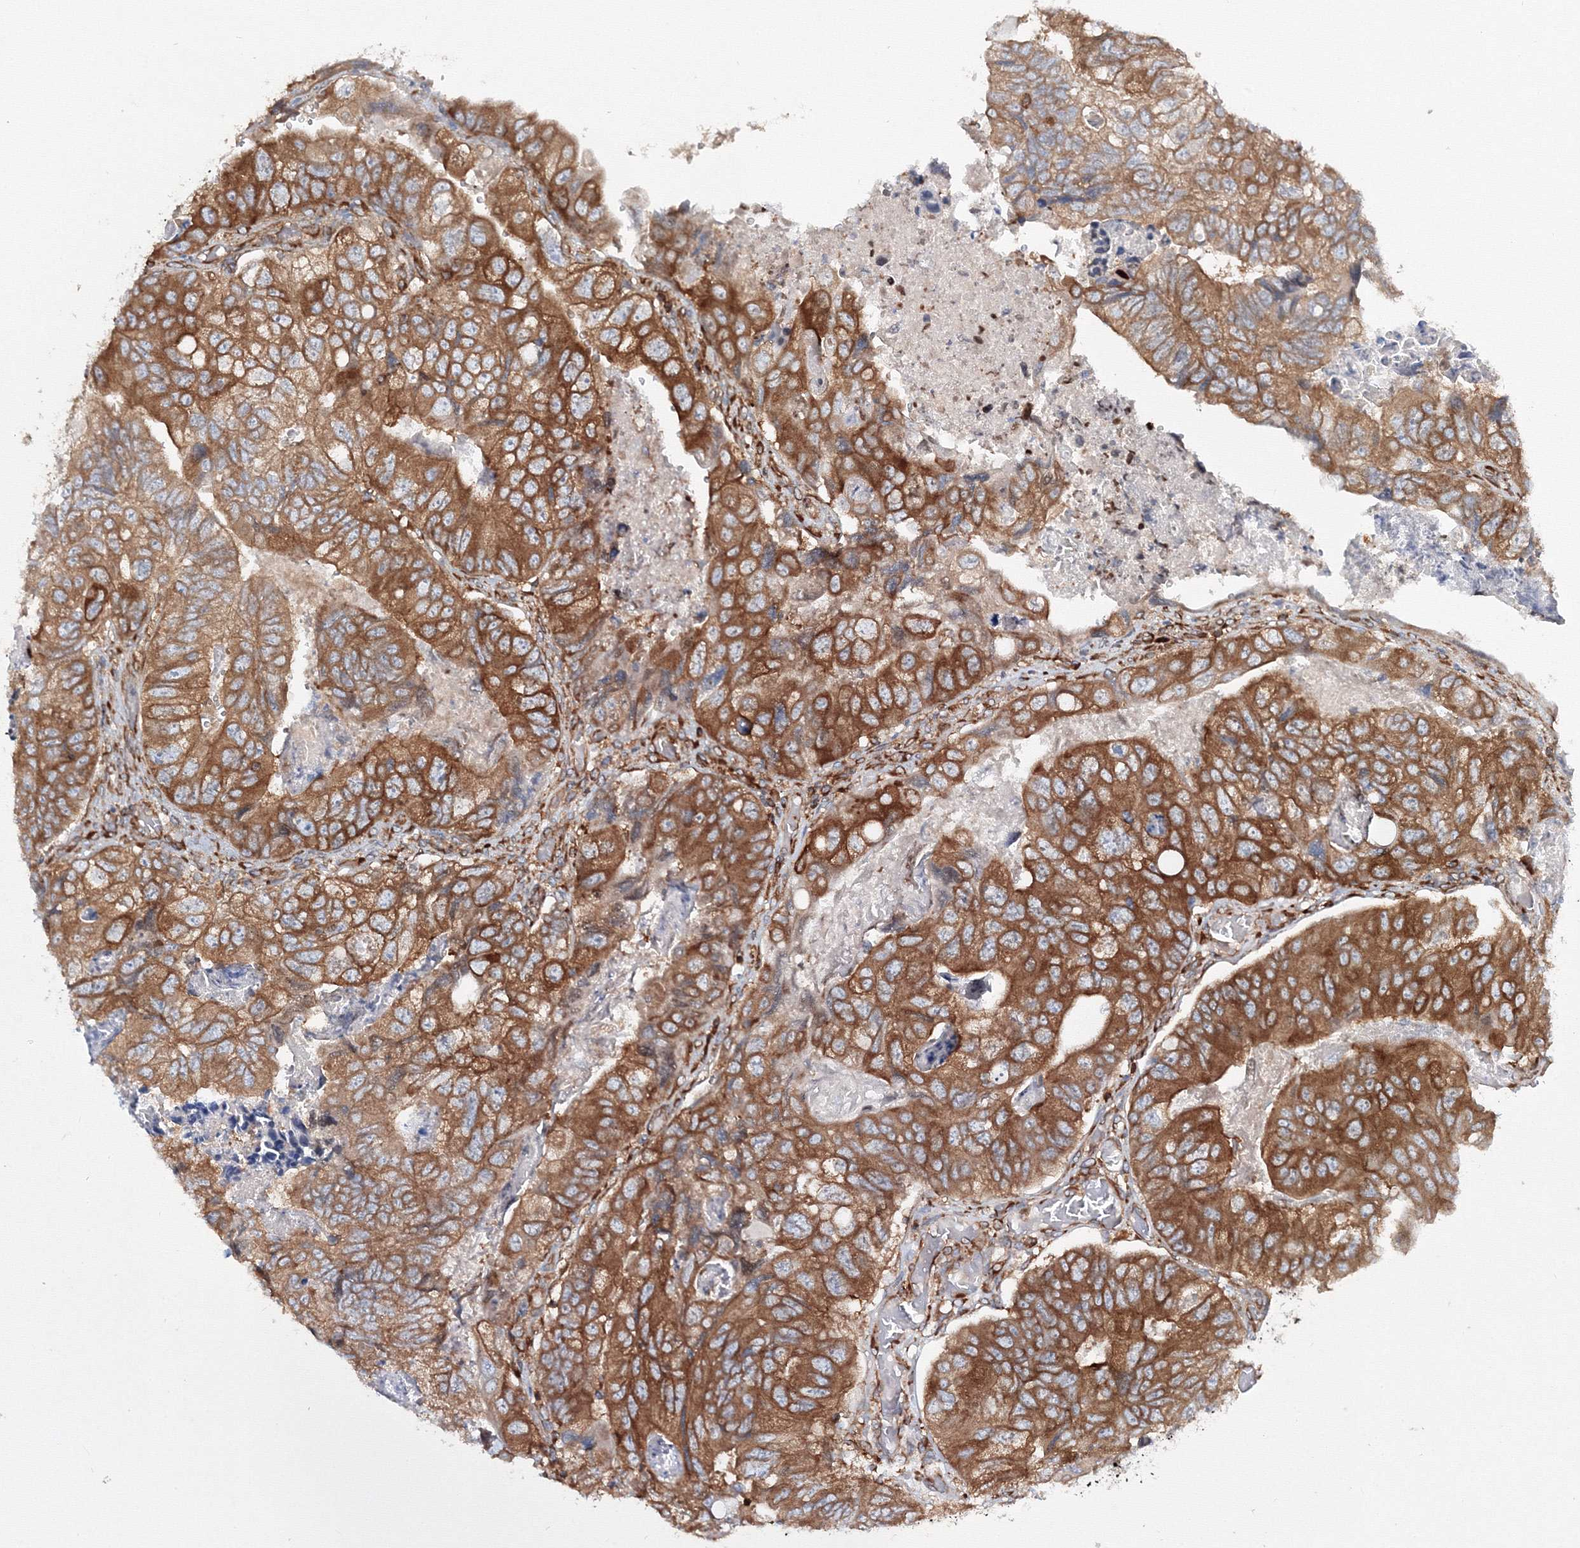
{"staining": {"intensity": "moderate", "quantity": ">75%", "location": "cytoplasmic/membranous"}, "tissue": "colorectal cancer", "cell_type": "Tumor cells", "image_type": "cancer", "snomed": [{"axis": "morphology", "description": "Adenocarcinoma, NOS"}, {"axis": "topography", "description": "Rectum"}], "caption": "The micrograph displays staining of colorectal cancer, revealing moderate cytoplasmic/membranous protein expression (brown color) within tumor cells.", "gene": "HARS1", "patient": {"sex": "male", "age": 63}}